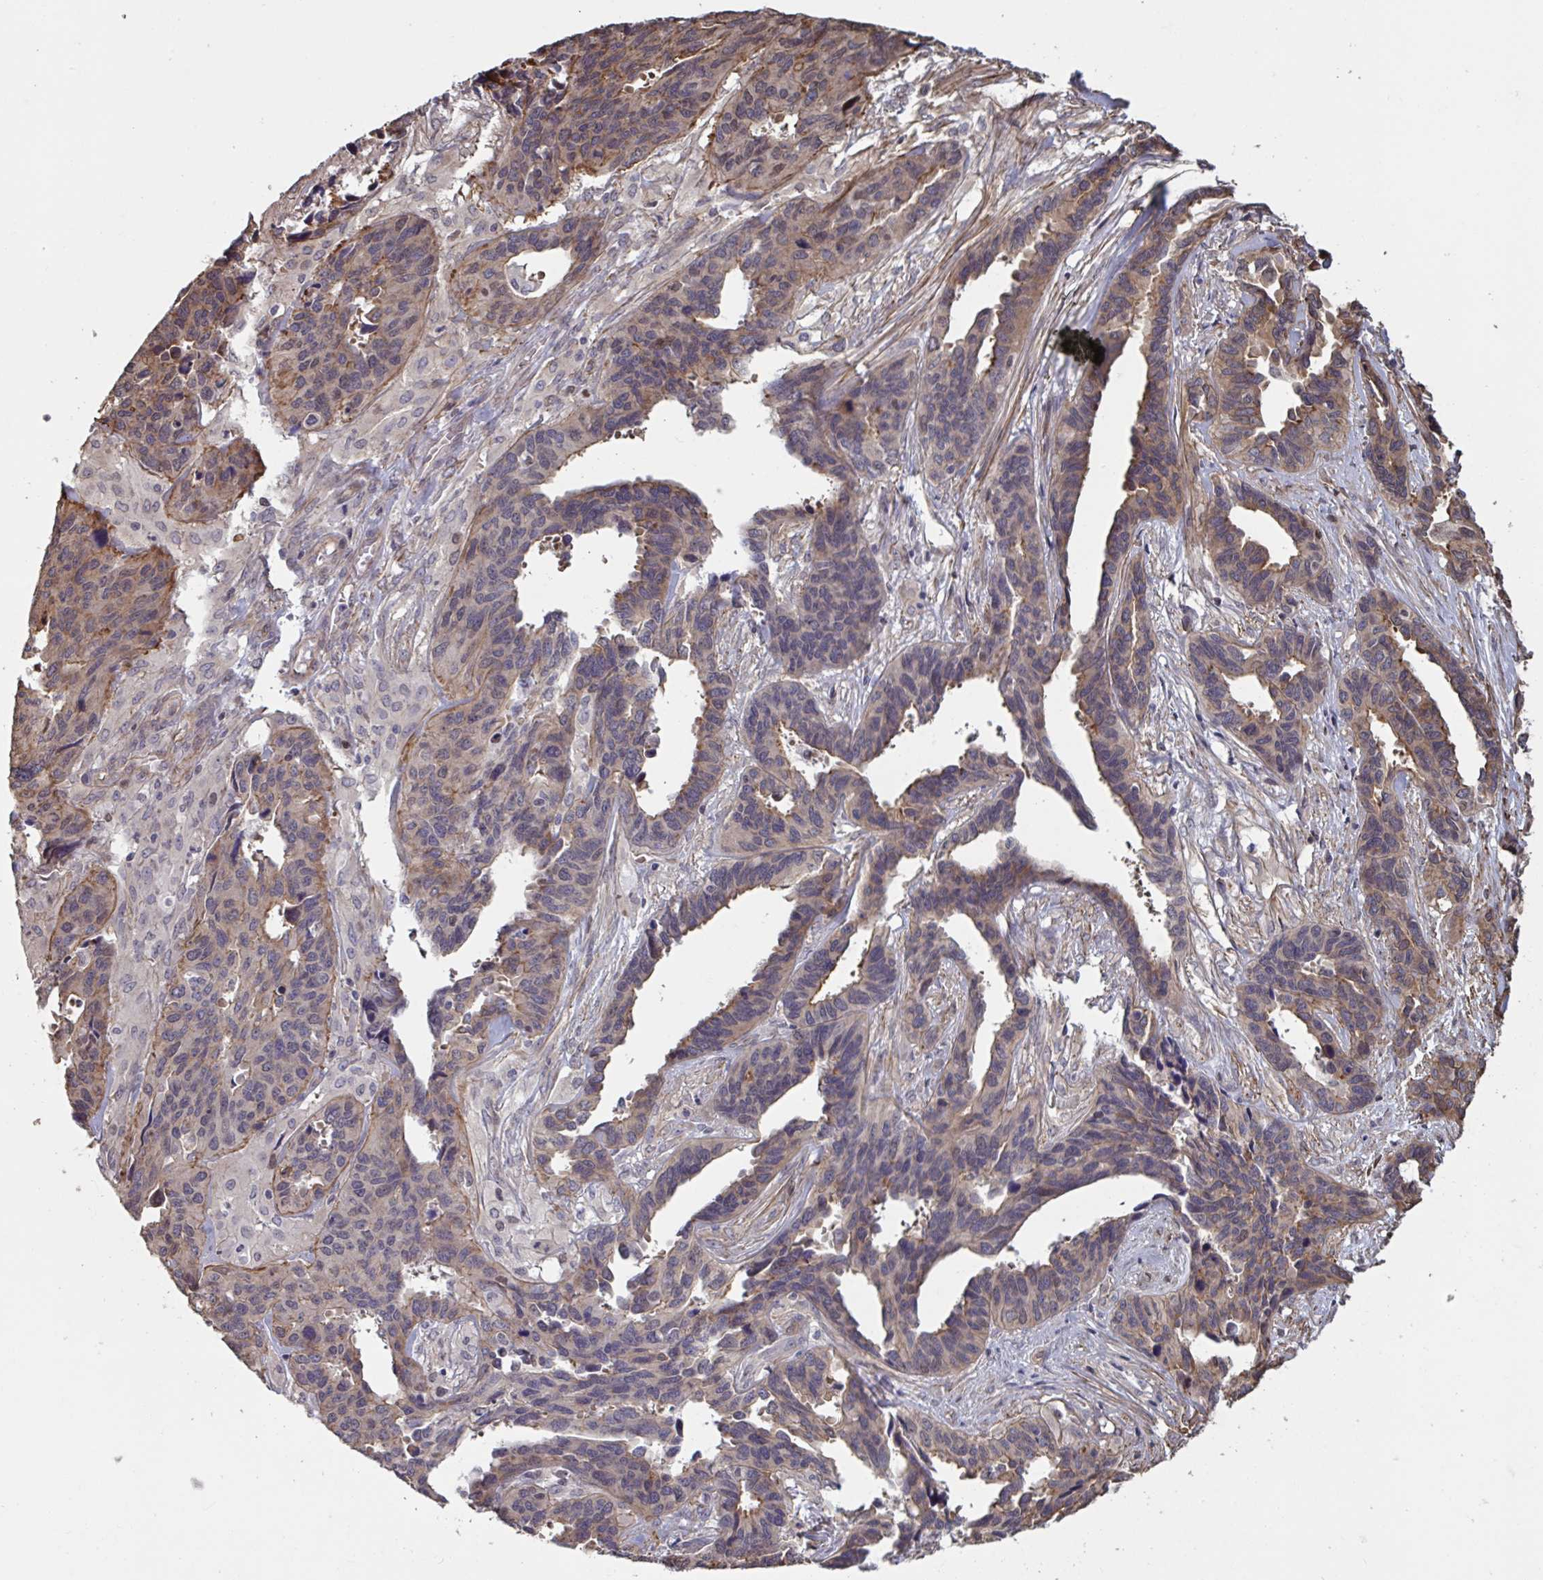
{"staining": {"intensity": "weak", "quantity": "<25%", "location": "cytoplasmic/membranous"}, "tissue": "ovarian cancer", "cell_type": "Tumor cells", "image_type": "cancer", "snomed": [{"axis": "morphology", "description": "Cystadenocarcinoma, serous, NOS"}, {"axis": "topography", "description": "Ovary"}], "caption": "The immunohistochemistry image has no significant positivity in tumor cells of serous cystadenocarcinoma (ovarian) tissue. Nuclei are stained in blue.", "gene": "IPO5", "patient": {"sex": "female", "age": 64}}